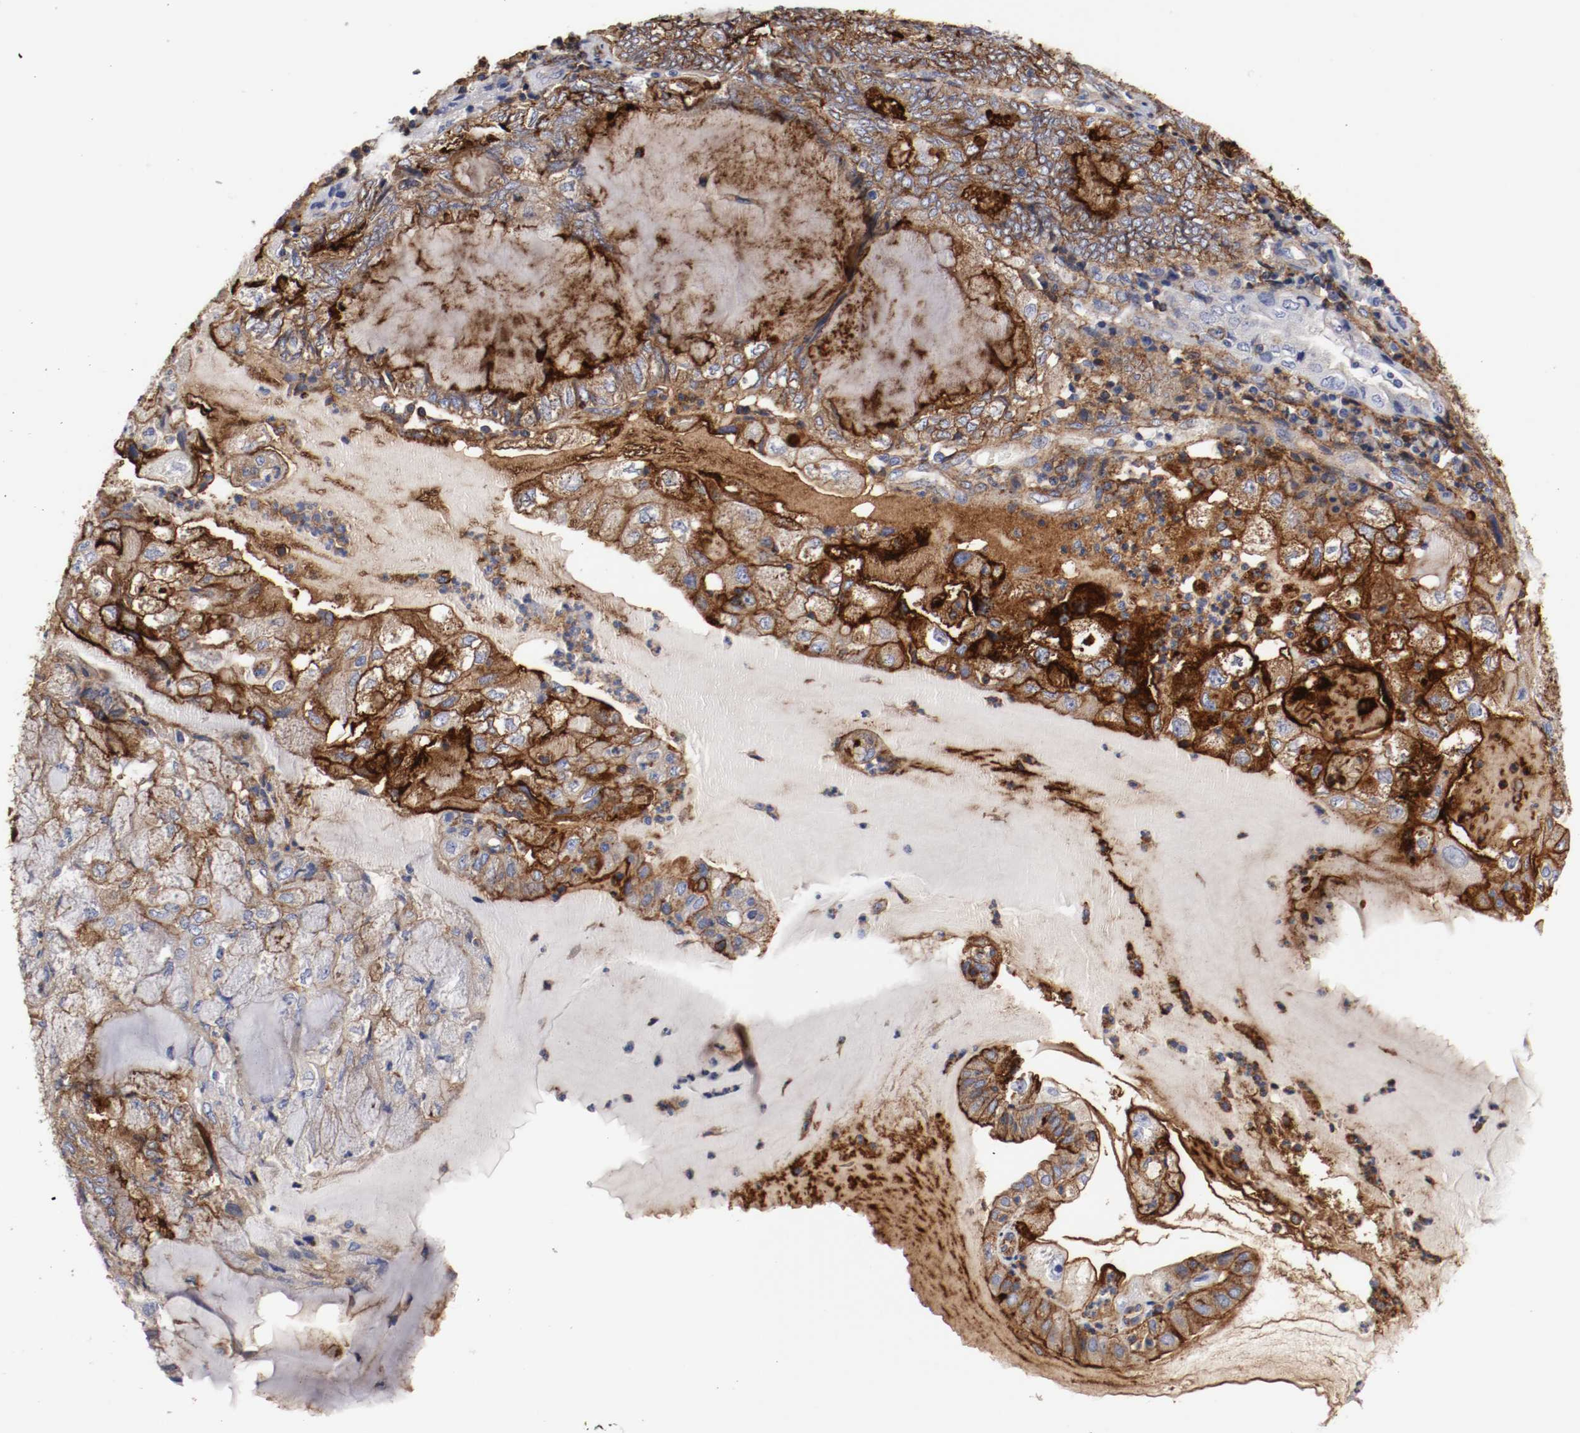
{"staining": {"intensity": "strong", "quantity": "25%-75%", "location": "cytoplasmic/membranous"}, "tissue": "endometrial cancer", "cell_type": "Tumor cells", "image_type": "cancer", "snomed": [{"axis": "morphology", "description": "Adenocarcinoma, NOS"}, {"axis": "topography", "description": "Endometrium"}], "caption": "Endometrial adenocarcinoma stained with a protein marker demonstrates strong staining in tumor cells.", "gene": "IFITM1", "patient": {"sex": "female", "age": 81}}